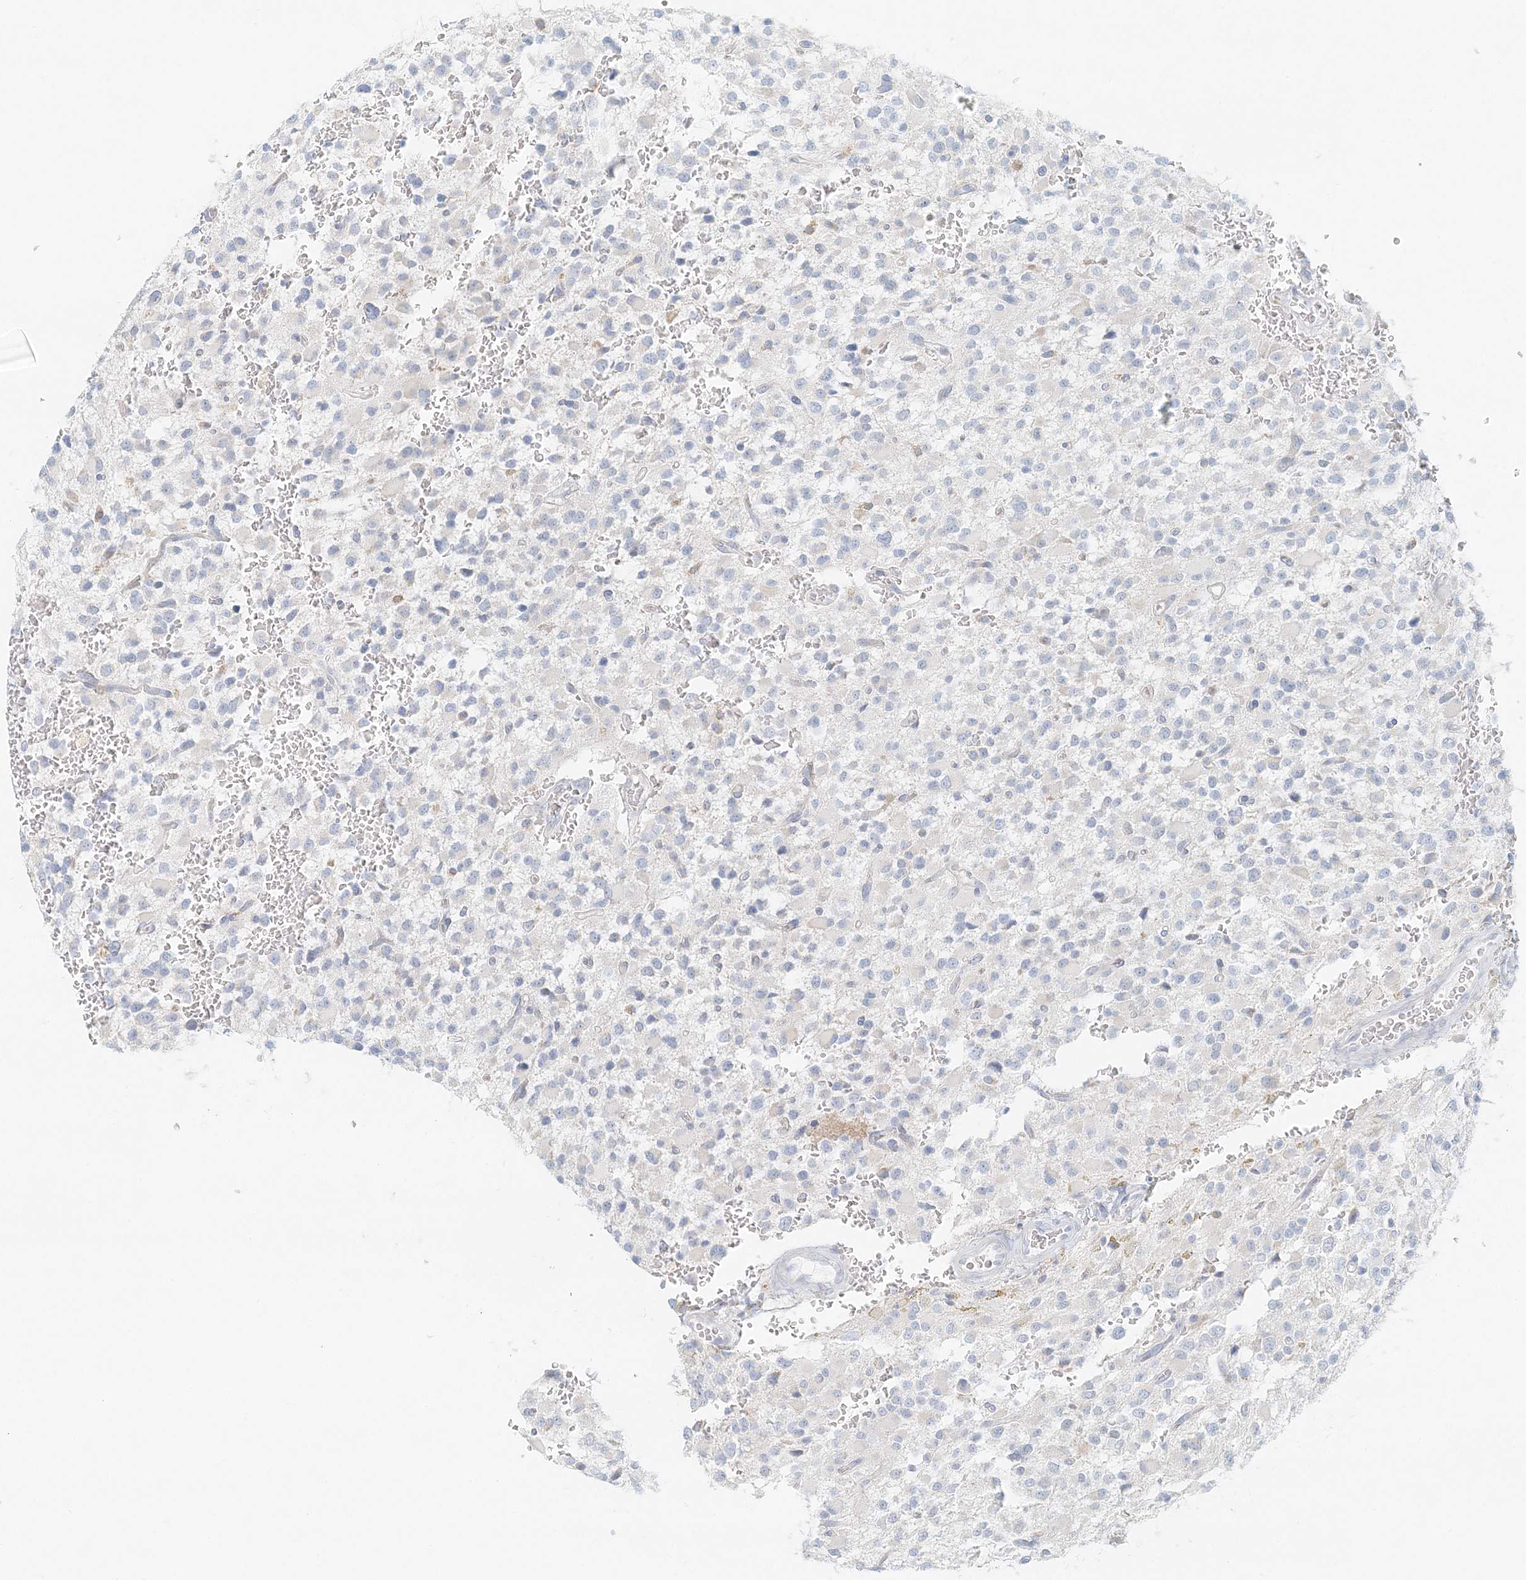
{"staining": {"intensity": "negative", "quantity": "none", "location": "none"}, "tissue": "glioma", "cell_type": "Tumor cells", "image_type": "cancer", "snomed": [{"axis": "morphology", "description": "Glioma, malignant, High grade"}, {"axis": "topography", "description": "Brain"}], "caption": "An IHC photomicrograph of high-grade glioma (malignant) is shown. There is no staining in tumor cells of high-grade glioma (malignant).", "gene": "STK11IP", "patient": {"sex": "male", "age": 34}}